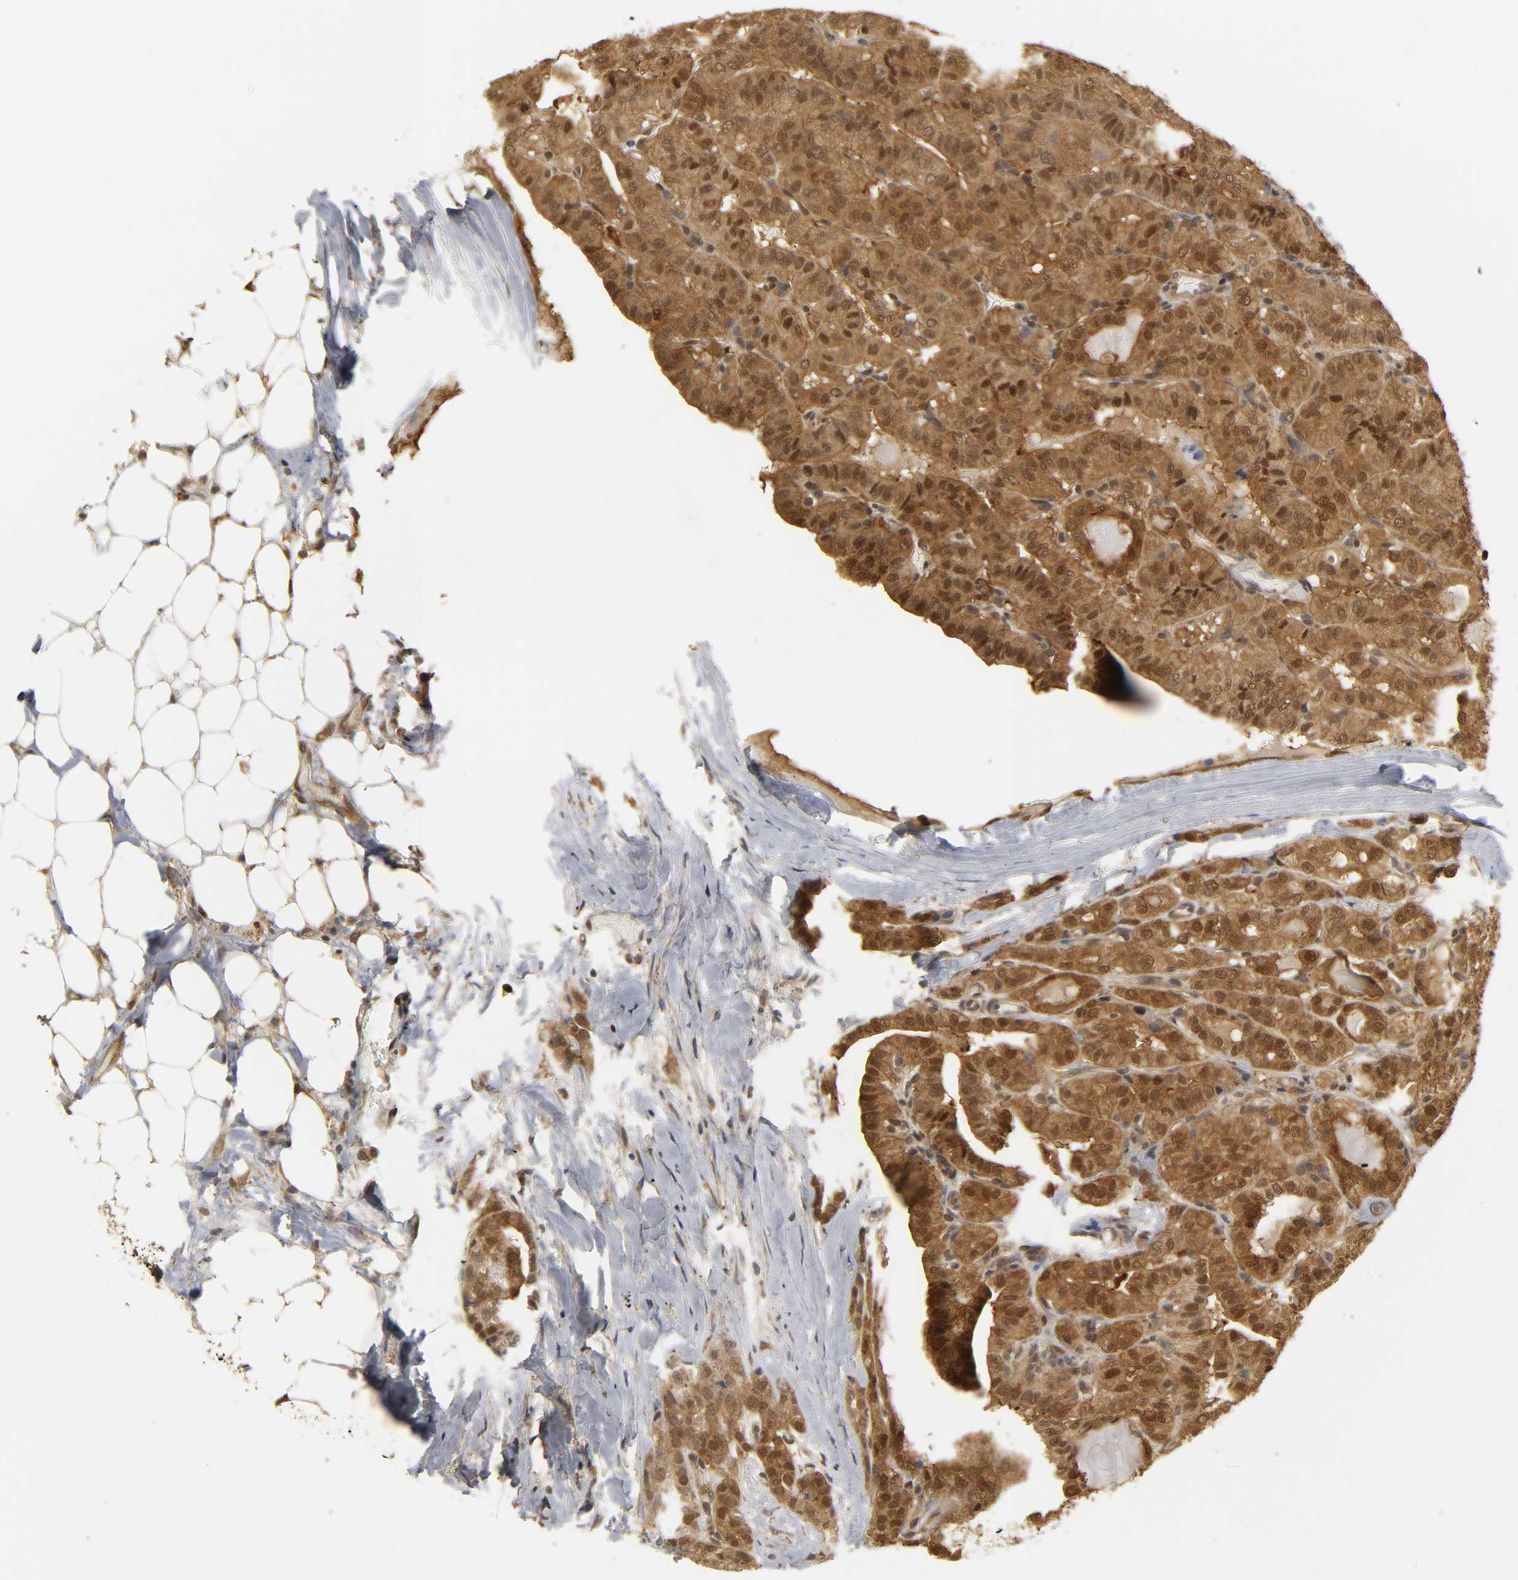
{"staining": {"intensity": "strong", "quantity": ">75%", "location": "cytoplasmic/membranous,nuclear"}, "tissue": "thyroid cancer", "cell_type": "Tumor cells", "image_type": "cancer", "snomed": [{"axis": "morphology", "description": "Papillary adenocarcinoma, NOS"}, {"axis": "topography", "description": "Thyroid gland"}], "caption": "Human thyroid cancer (papillary adenocarcinoma) stained with a protein marker displays strong staining in tumor cells.", "gene": "PARK7", "patient": {"sex": "male", "age": 77}}